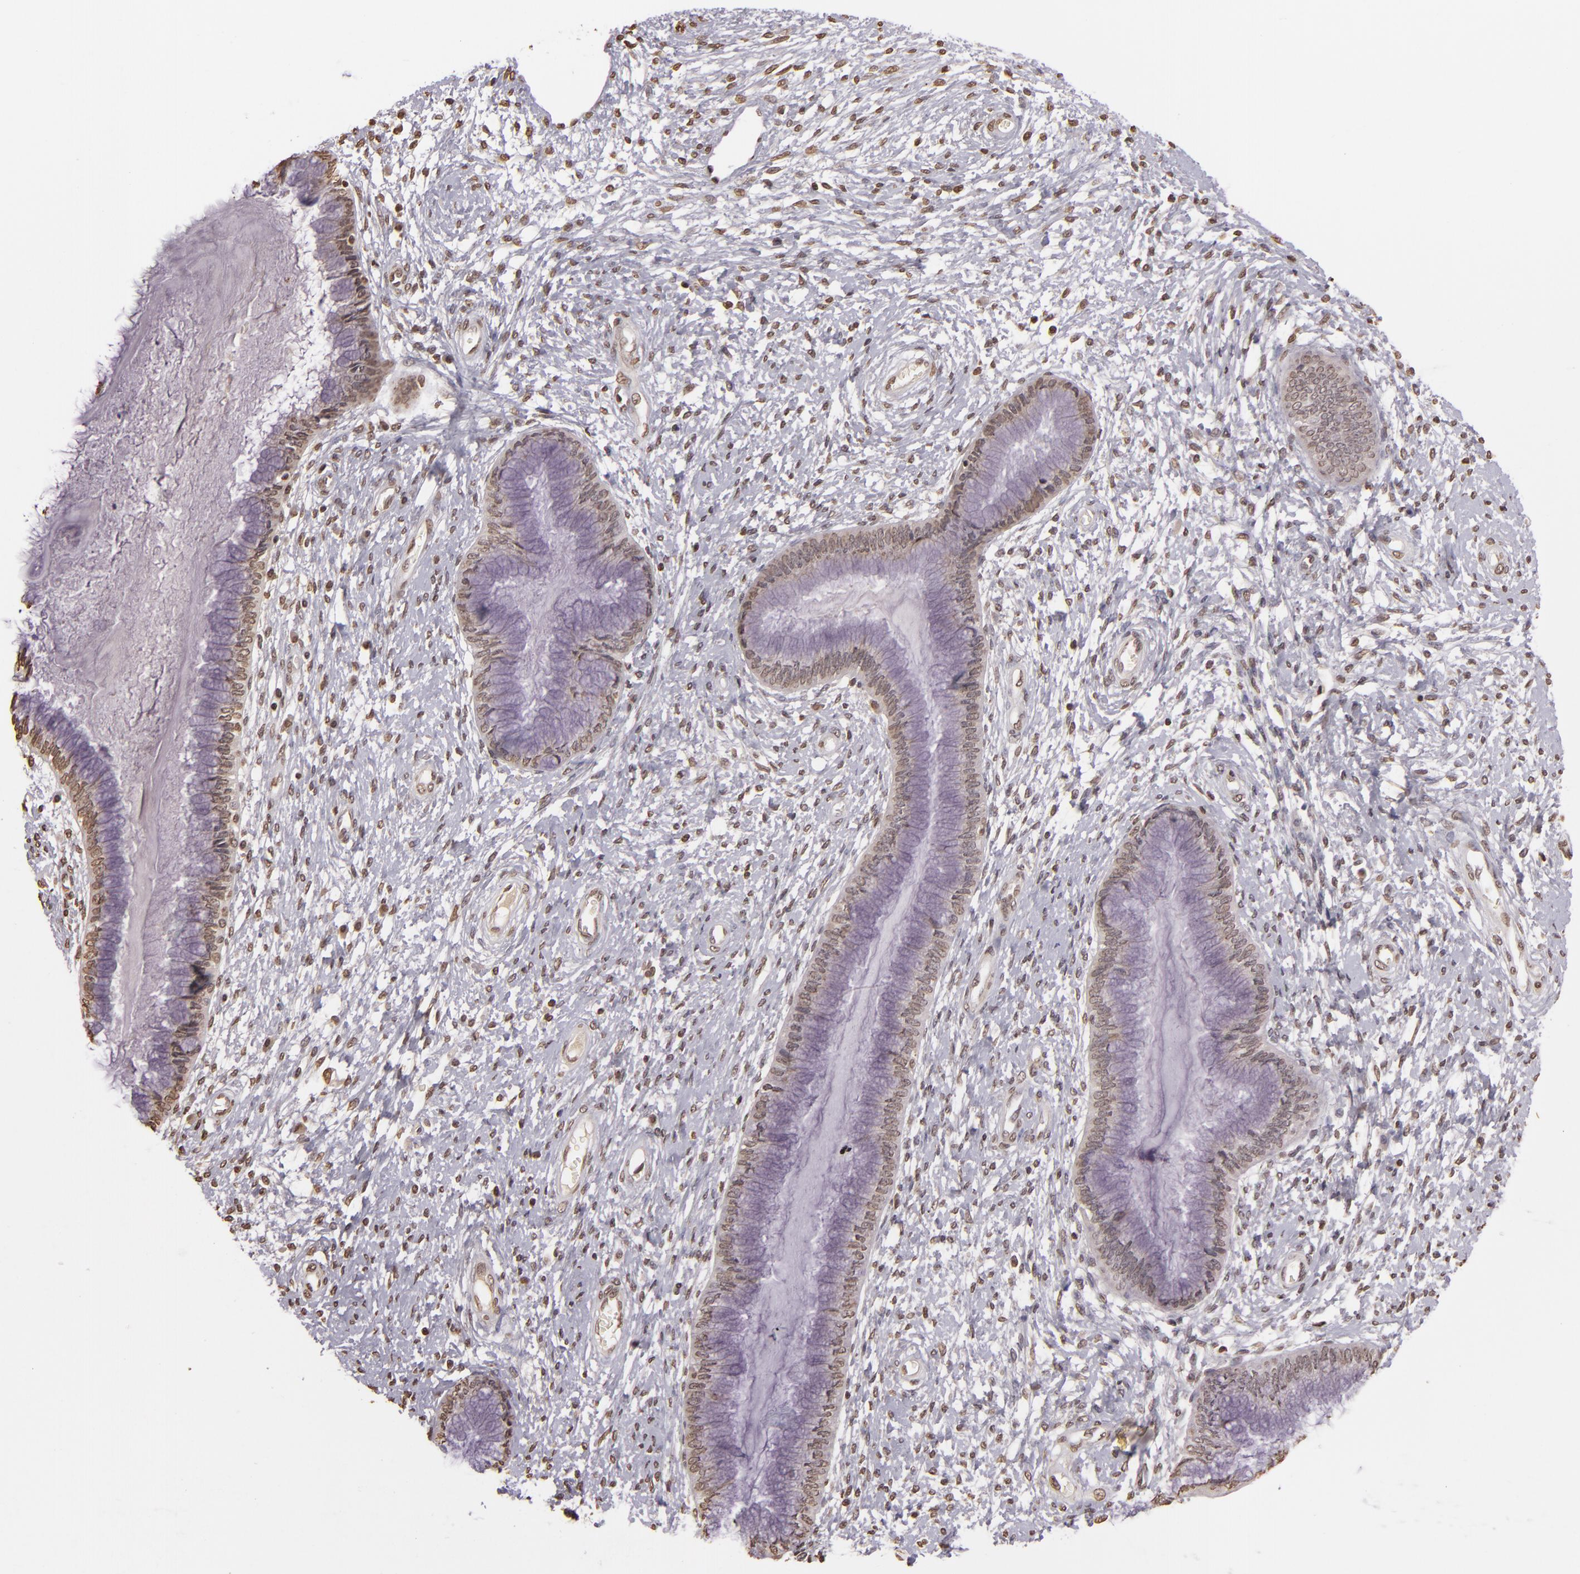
{"staining": {"intensity": "moderate", "quantity": ">75%", "location": "nuclear"}, "tissue": "cervix", "cell_type": "Glandular cells", "image_type": "normal", "snomed": [{"axis": "morphology", "description": "Normal tissue, NOS"}, {"axis": "topography", "description": "Cervix"}], "caption": "Cervix stained with a brown dye exhibits moderate nuclear positive expression in about >75% of glandular cells.", "gene": "THRB", "patient": {"sex": "female", "age": 27}}